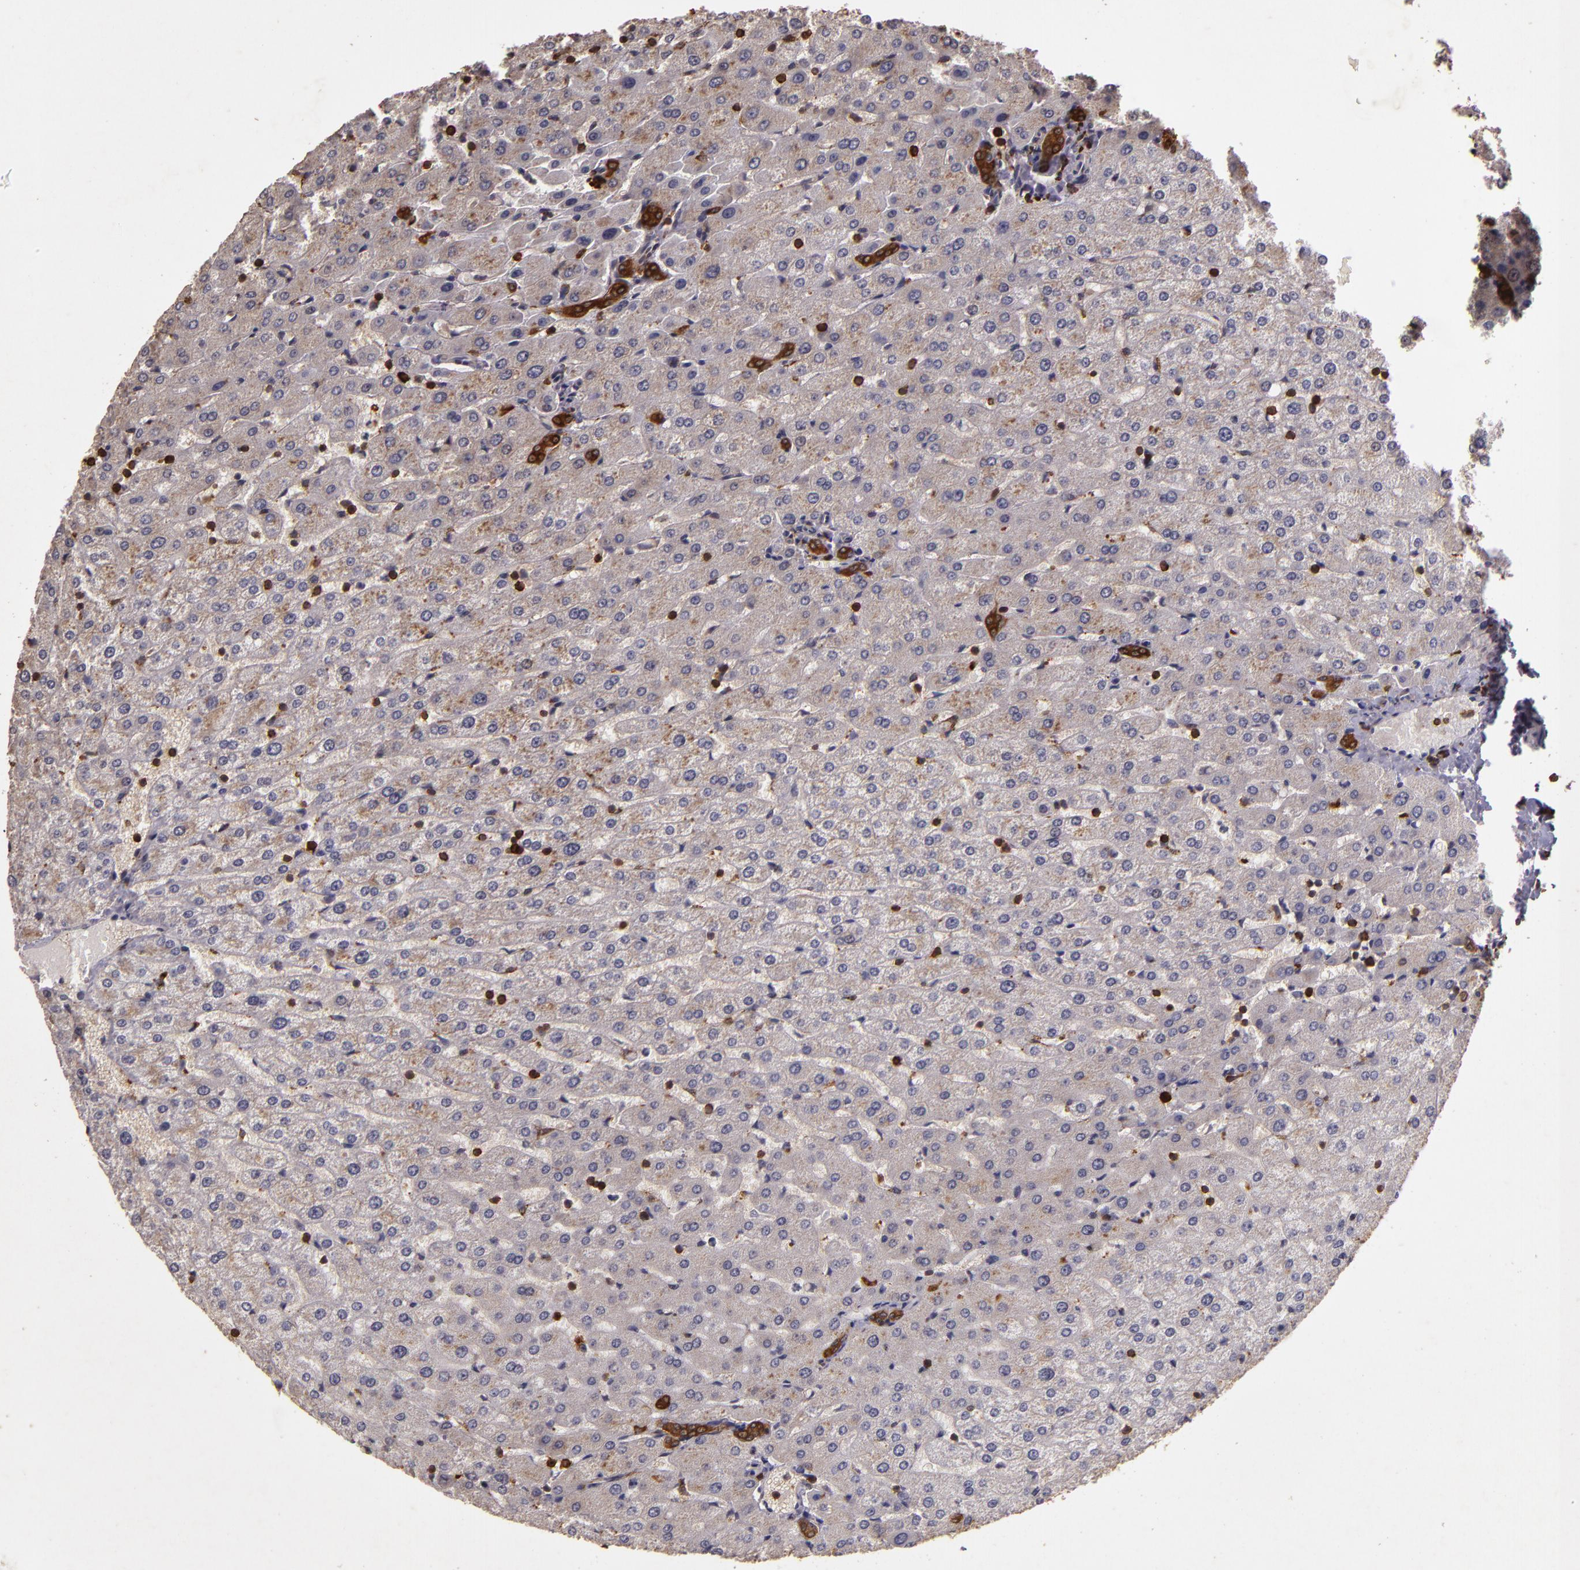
{"staining": {"intensity": "strong", "quantity": ">75%", "location": "cytoplasmic/membranous"}, "tissue": "liver", "cell_type": "Cholangiocytes", "image_type": "normal", "snomed": [{"axis": "morphology", "description": "Normal tissue, NOS"}, {"axis": "morphology", "description": "Fibrosis, NOS"}, {"axis": "topography", "description": "Liver"}], "caption": "IHC of normal human liver displays high levels of strong cytoplasmic/membranous expression in approximately >75% of cholangiocytes. Nuclei are stained in blue.", "gene": "SLC9A3R1", "patient": {"sex": "female", "age": 29}}